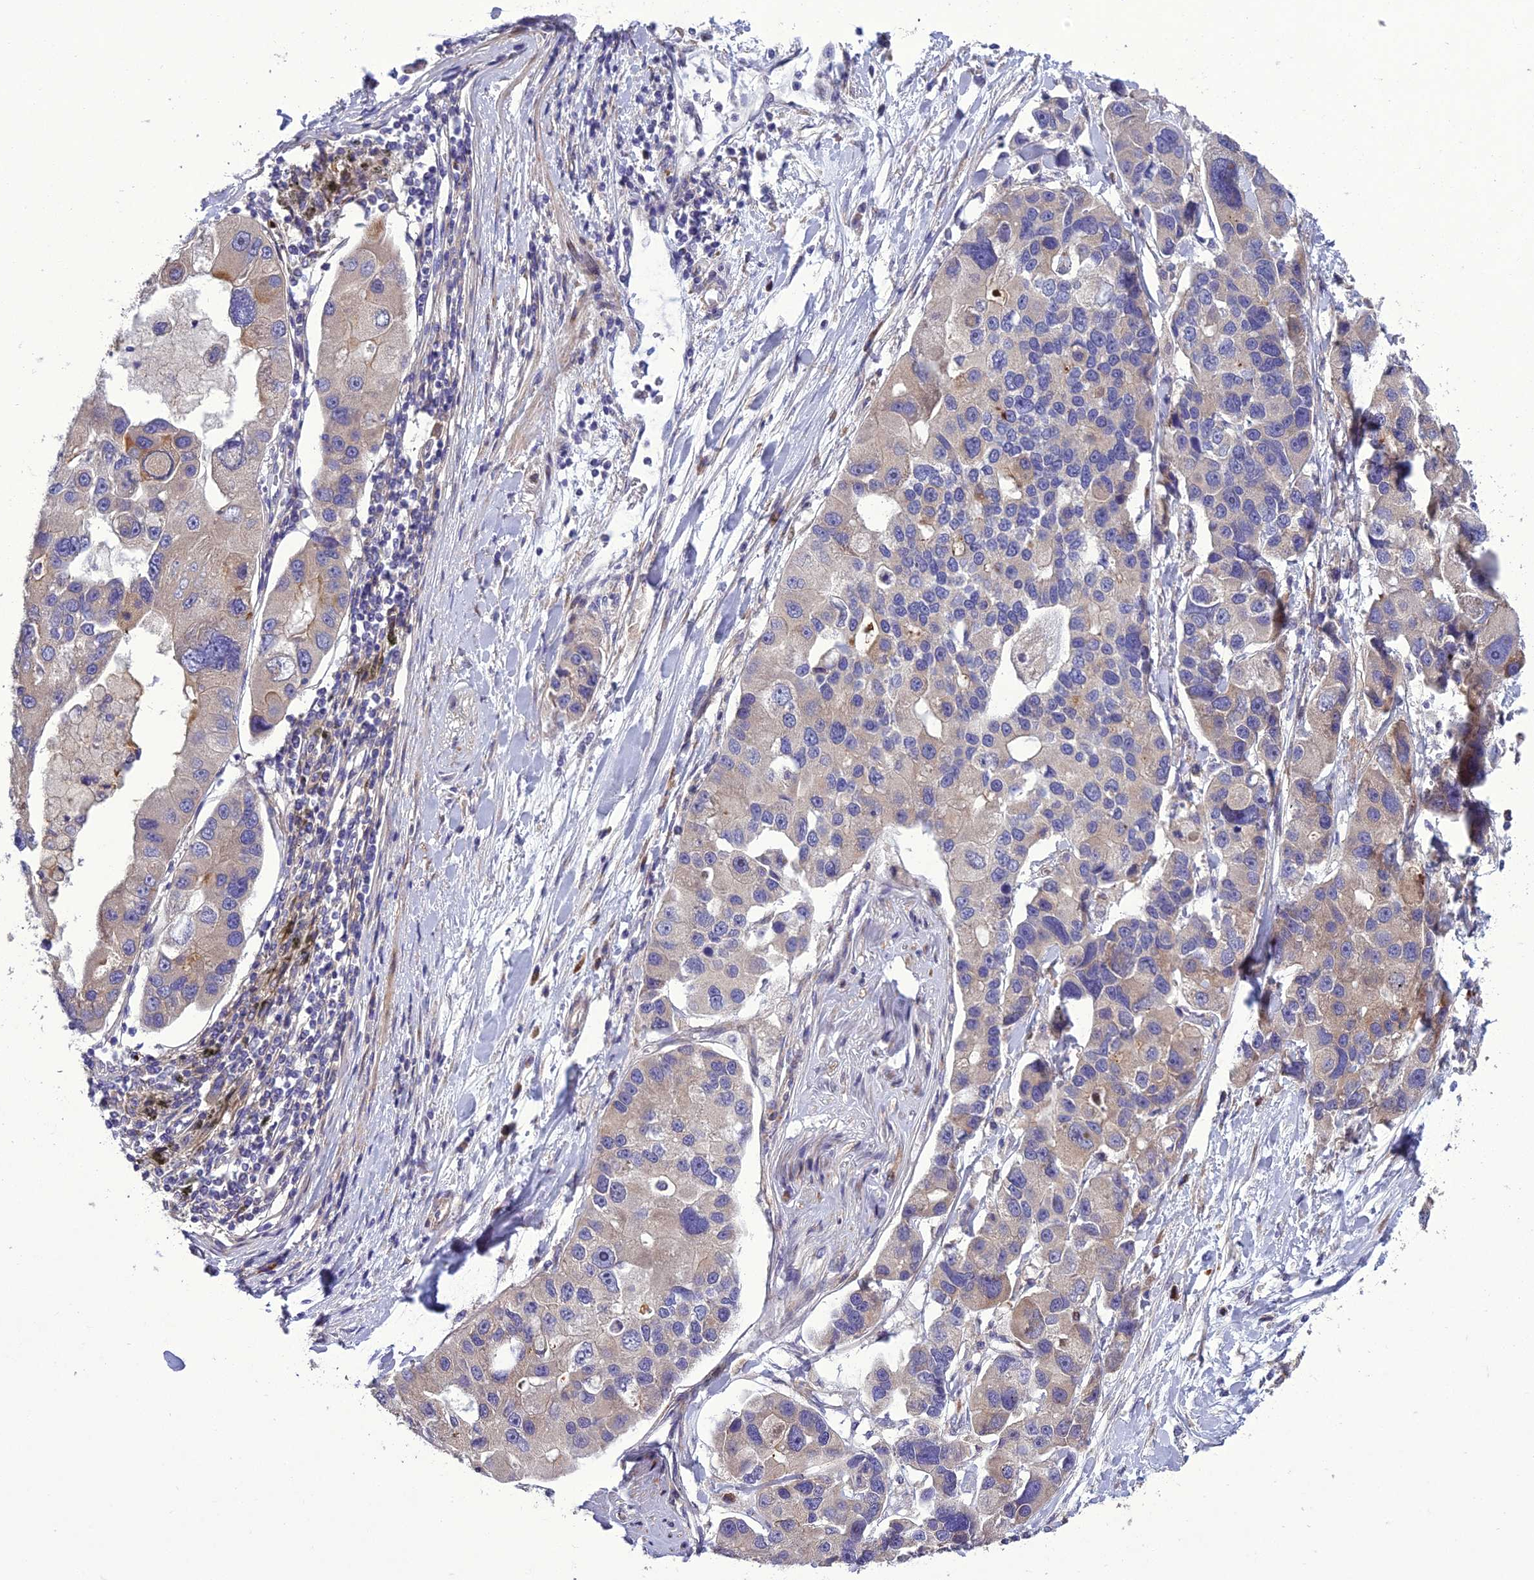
{"staining": {"intensity": "weak", "quantity": "<25%", "location": "cytoplasmic/membranous"}, "tissue": "lung cancer", "cell_type": "Tumor cells", "image_type": "cancer", "snomed": [{"axis": "morphology", "description": "Adenocarcinoma, NOS"}, {"axis": "topography", "description": "Lung"}], "caption": "Tumor cells show no significant positivity in lung cancer. (DAB (3,3'-diaminobenzidine) IHC, high magnification).", "gene": "ADIPOR2", "patient": {"sex": "female", "age": 54}}